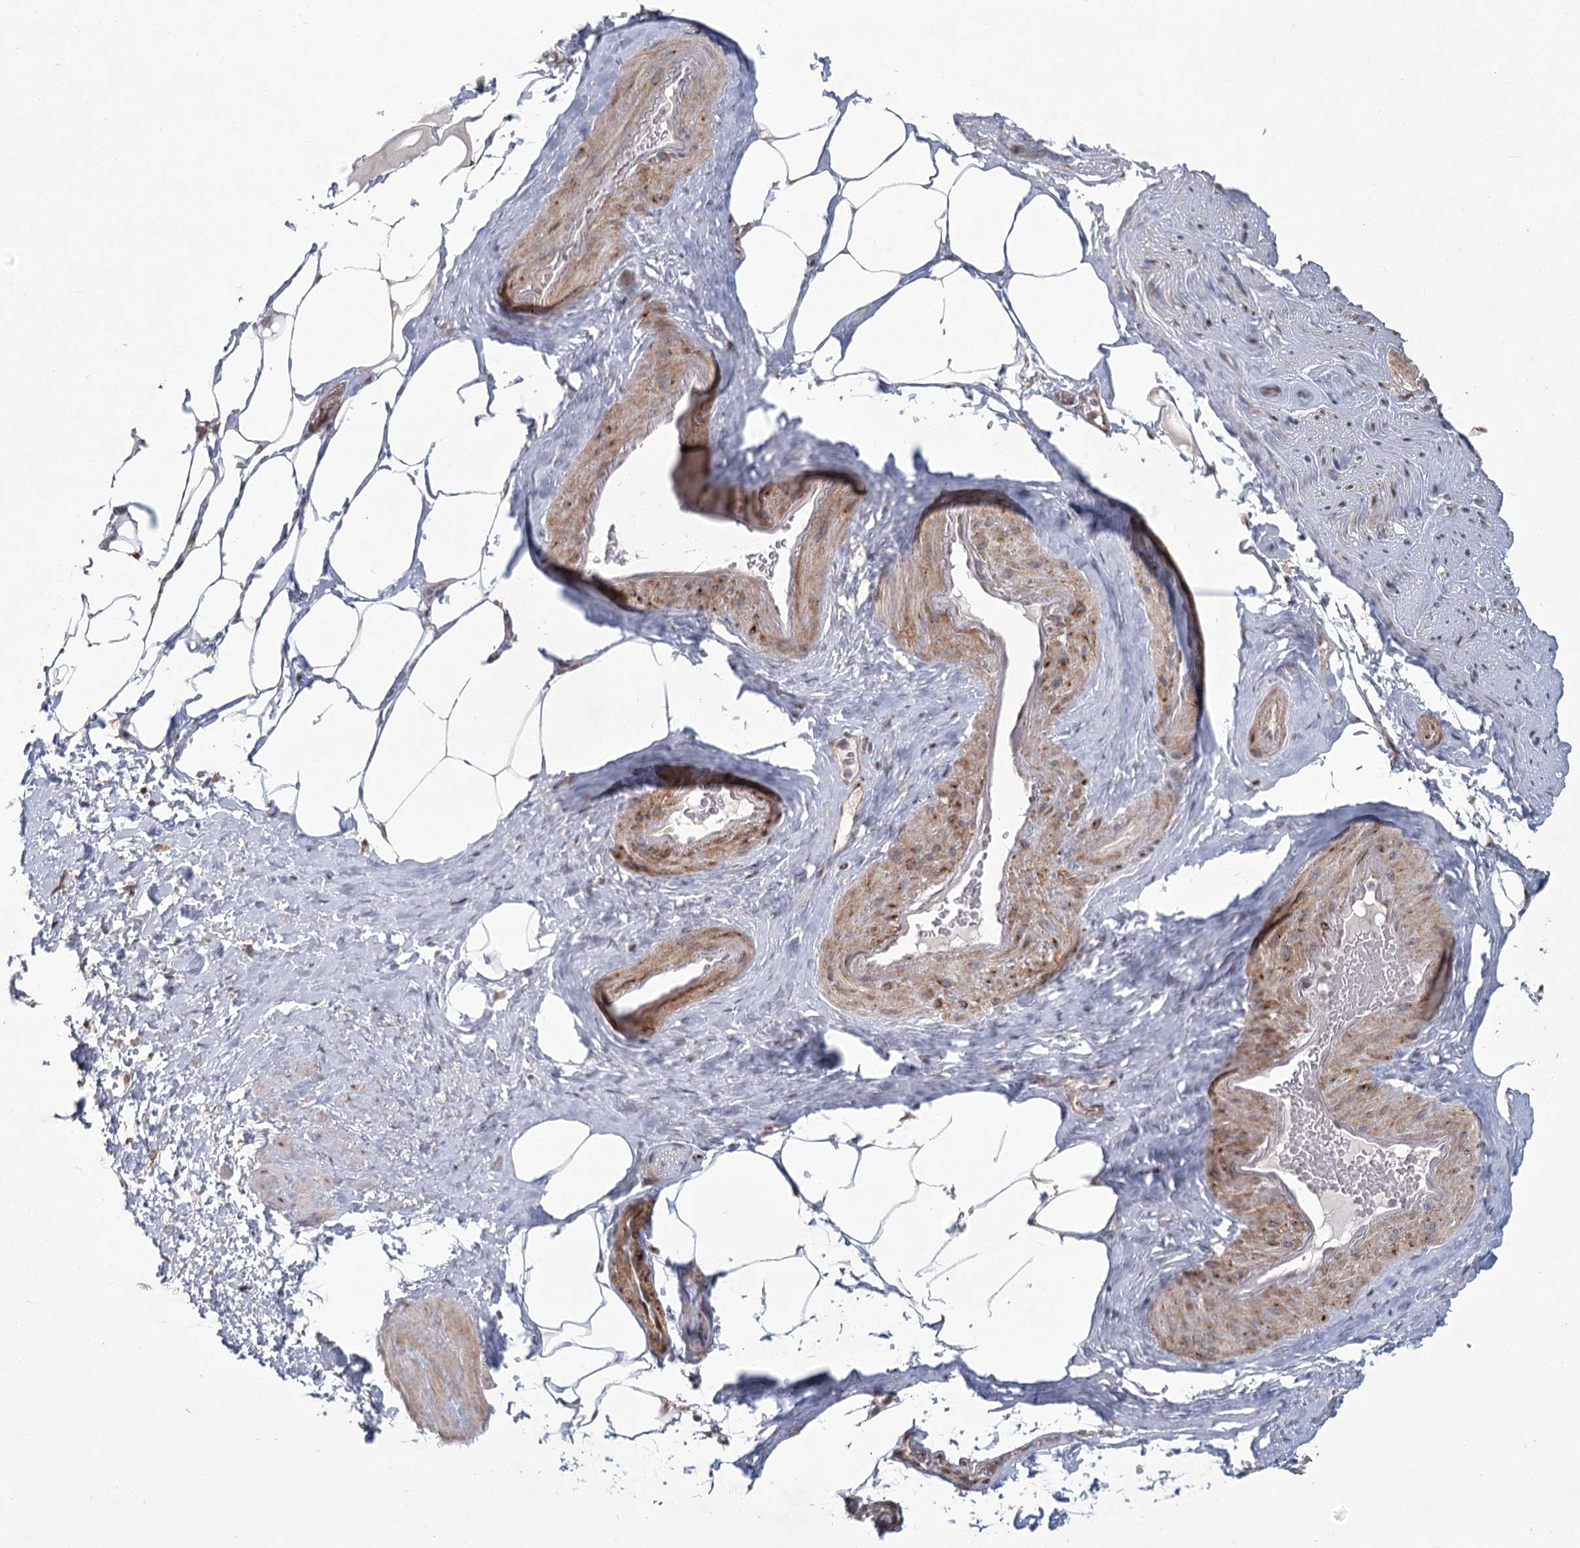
{"staining": {"intensity": "negative", "quantity": "none", "location": "none"}, "tissue": "adipose tissue", "cell_type": "Adipocytes", "image_type": "normal", "snomed": [{"axis": "morphology", "description": "Normal tissue, NOS"}, {"axis": "morphology", "description": "Adenocarcinoma, Low grade"}, {"axis": "topography", "description": "Prostate"}, {"axis": "topography", "description": "Peripheral nerve tissue"}], "caption": "Adipocytes show no significant expression in unremarkable adipose tissue. (Brightfield microscopy of DAB IHC at high magnification).", "gene": "PARM1", "patient": {"sex": "male", "age": 63}}